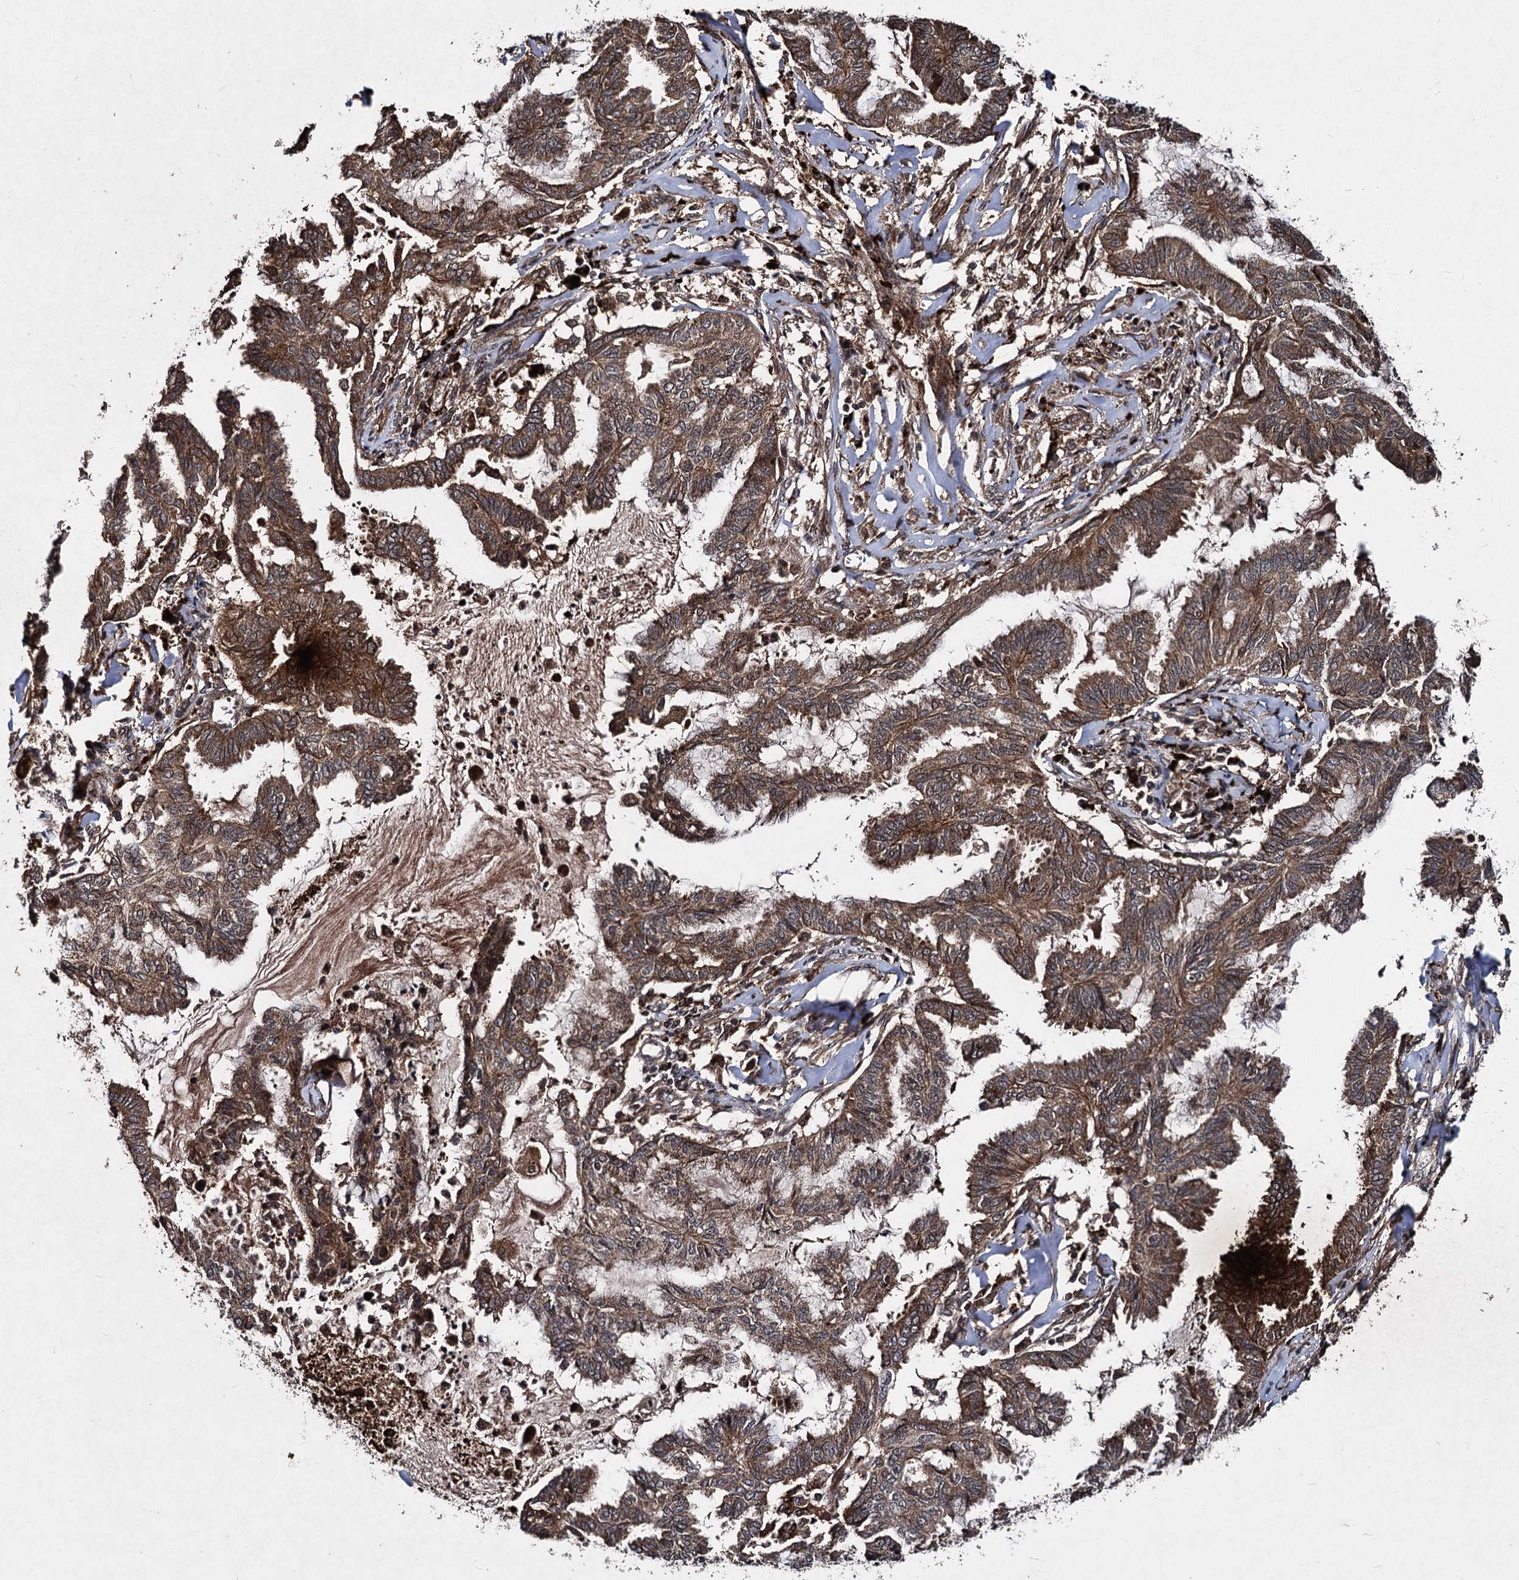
{"staining": {"intensity": "moderate", "quantity": ">75%", "location": "cytoplasmic/membranous"}, "tissue": "endometrial cancer", "cell_type": "Tumor cells", "image_type": "cancer", "snomed": [{"axis": "morphology", "description": "Adenocarcinoma, NOS"}, {"axis": "topography", "description": "Endometrium"}], "caption": "Tumor cells display moderate cytoplasmic/membranous expression in approximately >75% of cells in endometrial cancer (adenocarcinoma).", "gene": "BCL2L2", "patient": {"sex": "female", "age": 86}}